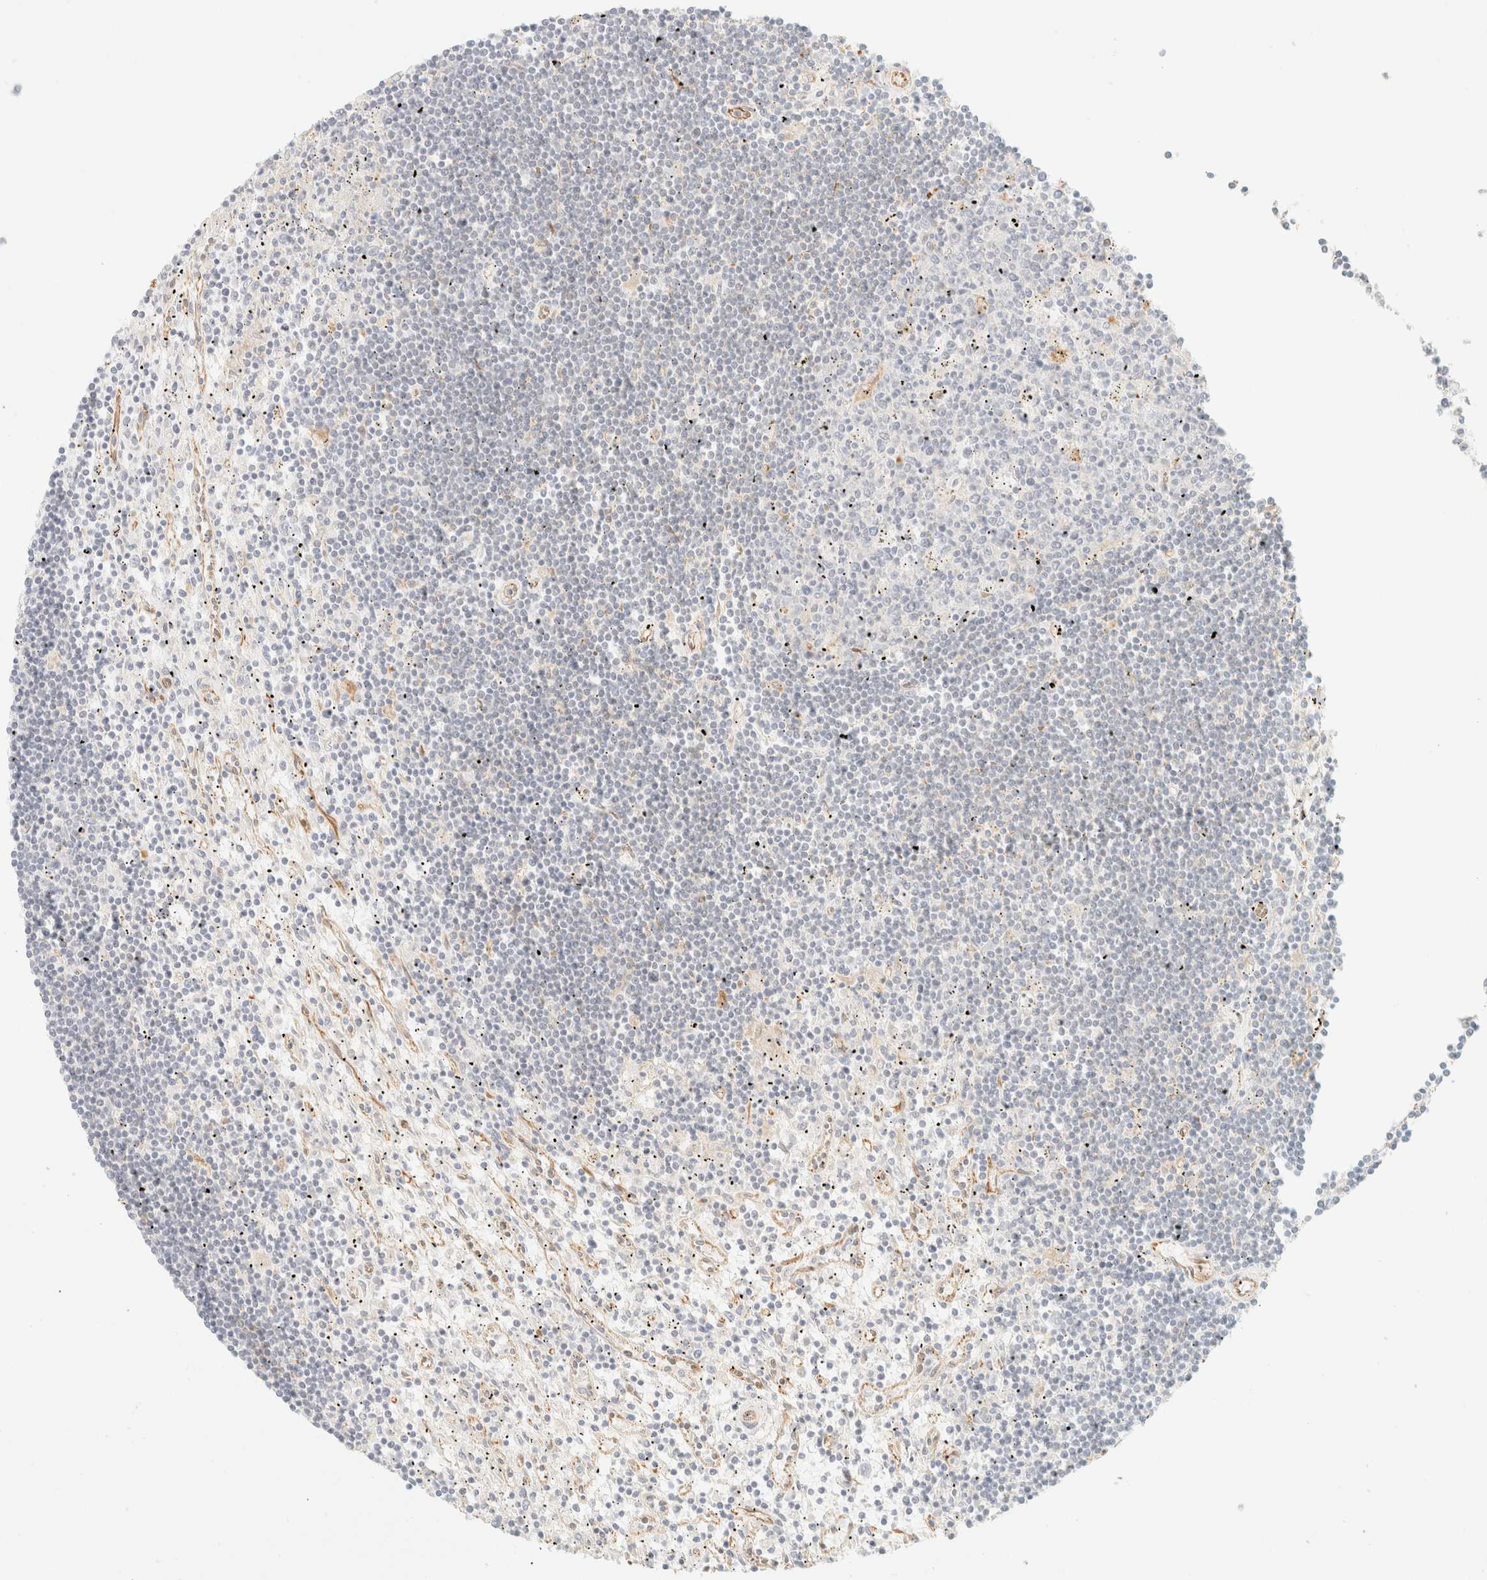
{"staining": {"intensity": "negative", "quantity": "none", "location": "none"}, "tissue": "lymphoma", "cell_type": "Tumor cells", "image_type": "cancer", "snomed": [{"axis": "morphology", "description": "Malignant lymphoma, non-Hodgkin's type, Low grade"}, {"axis": "topography", "description": "Spleen"}], "caption": "A micrograph of malignant lymphoma, non-Hodgkin's type (low-grade) stained for a protein exhibits no brown staining in tumor cells.", "gene": "ZSCAN18", "patient": {"sex": "male", "age": 76}}